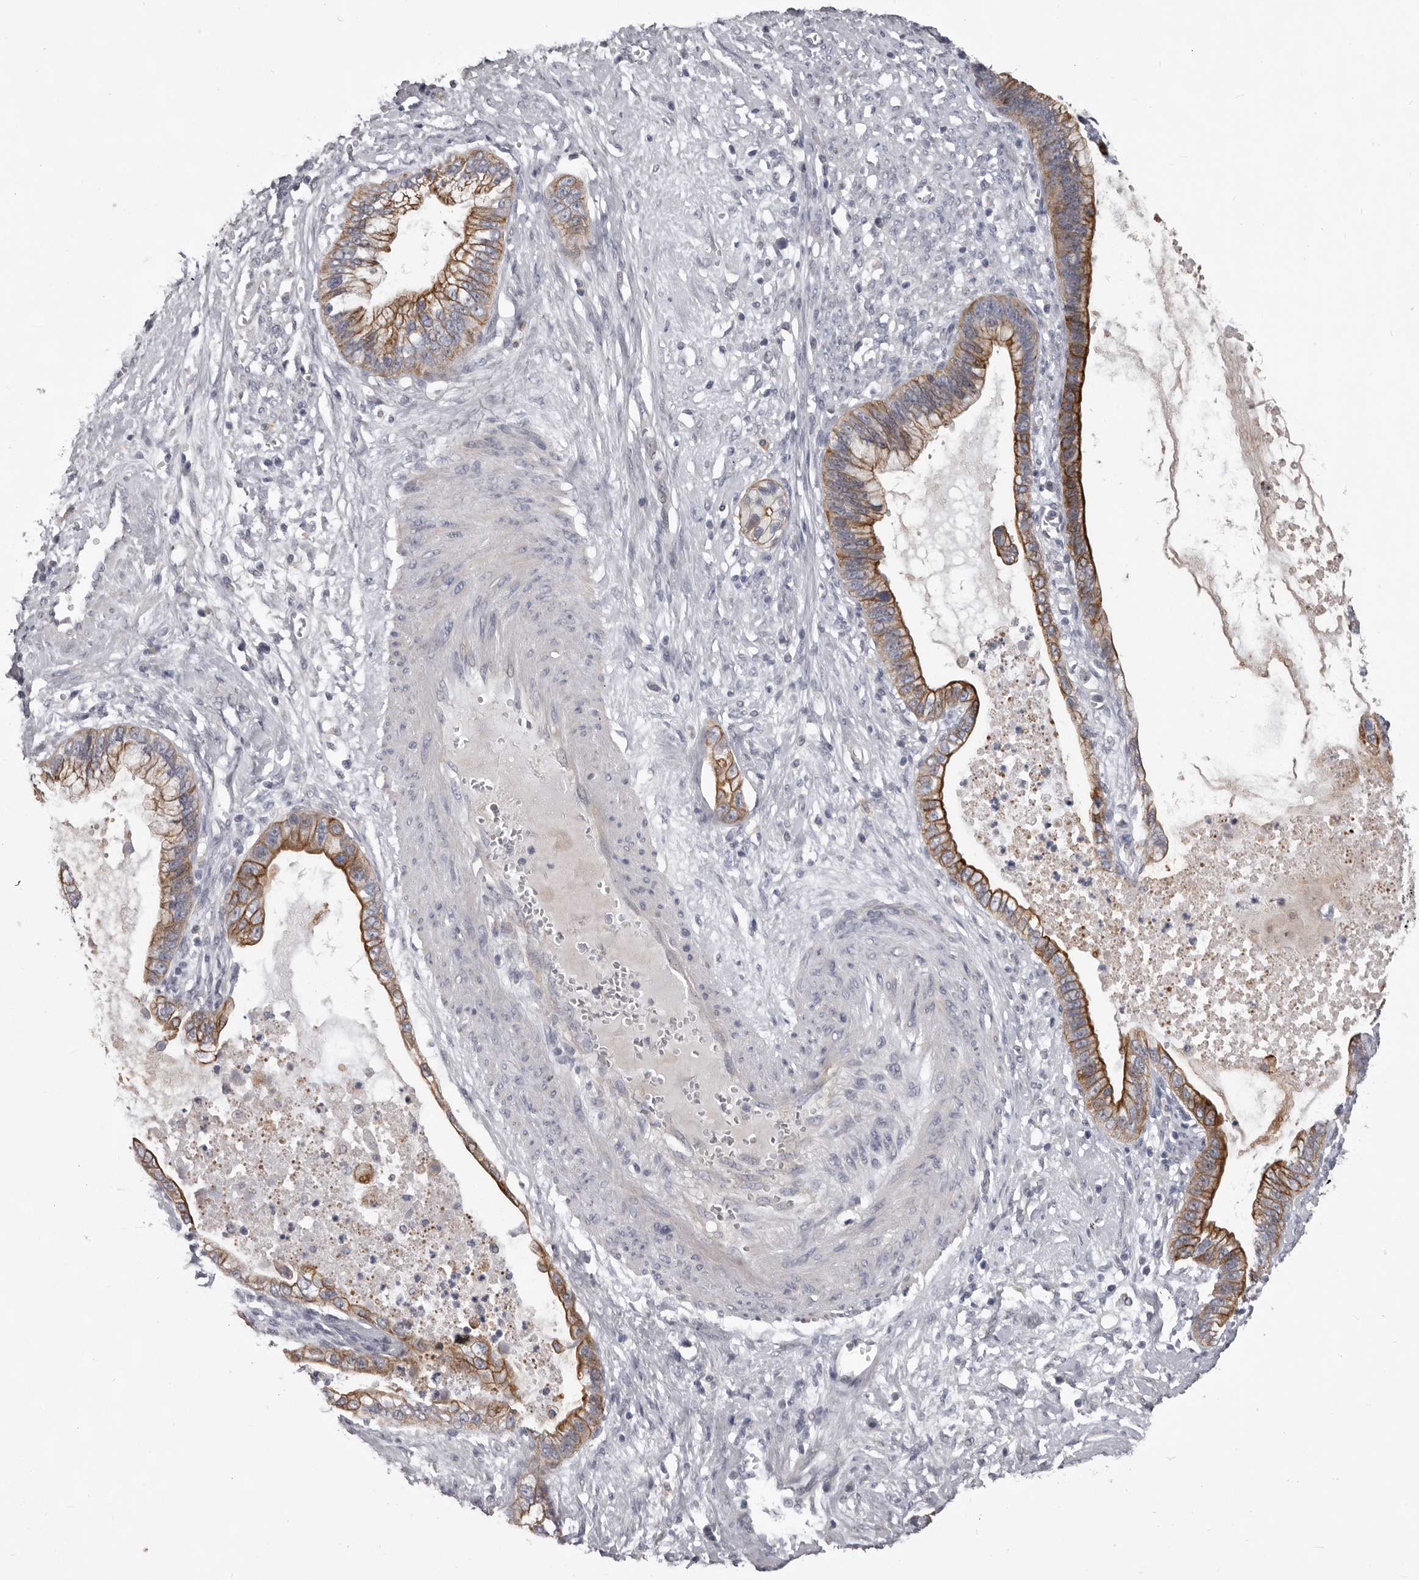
{"staining": {"intensity": "moderate", "quantity": ">75%", "location": "cytoplasmic/membranous"}, "tissue": "cervical cancer", "cell_type": "Tumor cells", "image_type": "cancer", "snomed": [{"axis": "morphology", "description": "Adenocarcinoma, NOS"}, {"axis": "topography", "description": "Cervix"}], "caption": "Protein analysis of adenocarcinoma (cervical) tissue reveals moderate cytoplasmic/membranous expression in about >75% of tumor cells.", "gene": "LPAR6", "patient": {"sex": "female", "age": 44}}